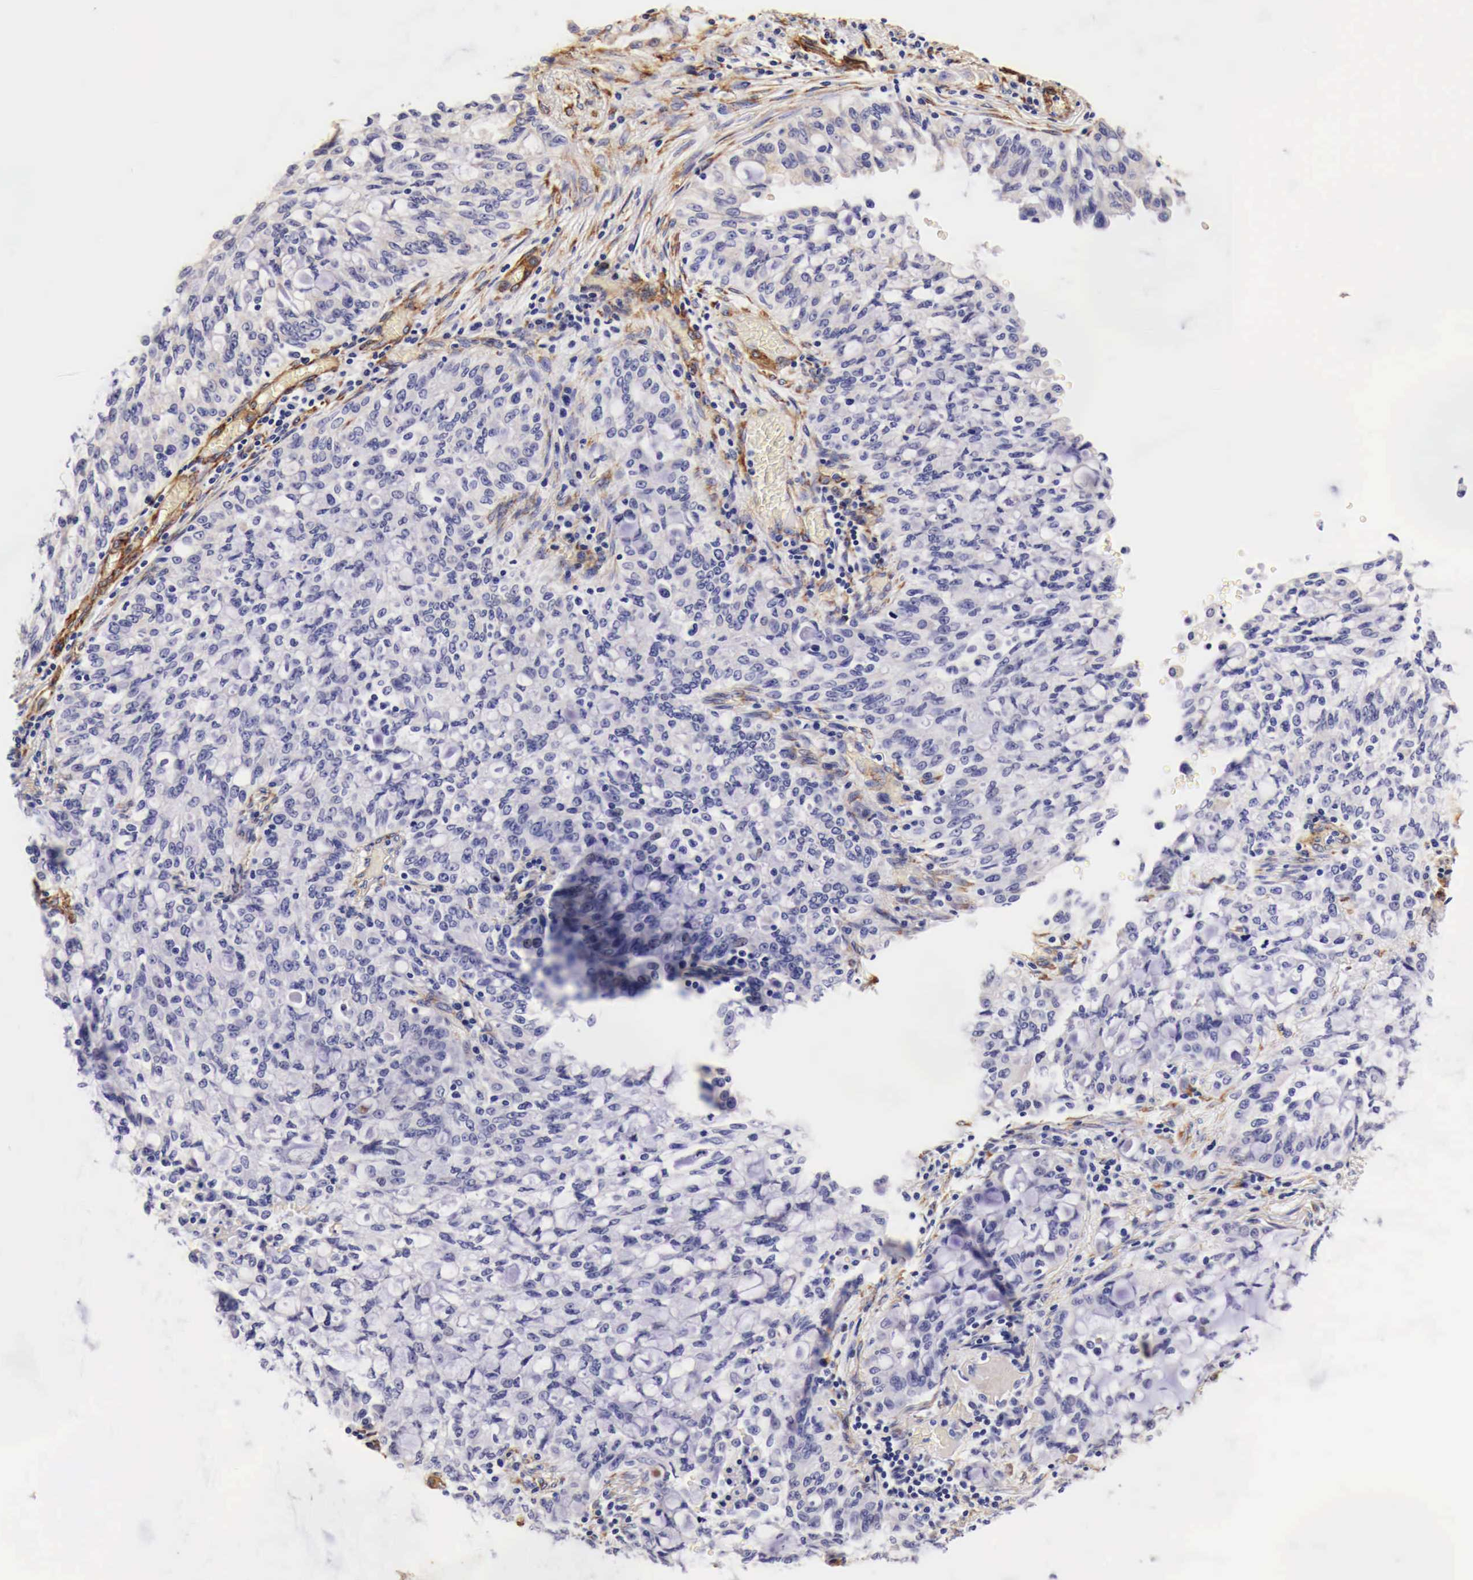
{"staining": {"intensity": "negative", "quantity": "none", "location": "none"}, "tissue": "lung cancer", "cell_type": "Tumor cells", "image_type": "cancer", "snomed": [{"axis": "morphology", "description": "Adenocarcinoma, NOS"}, {"axis": "topography", "description": "Lung"}], "caption": "This histopathology image is of lung cancer stained with immunohistochemistry (IHC) to label a protein in brown with the nuclei are counter-stained blue. There is no staining in tumor cells. Nuclei are stained in blue.", "gene": "LAMB2", "patient": {"sex": "female", "age": 44}}